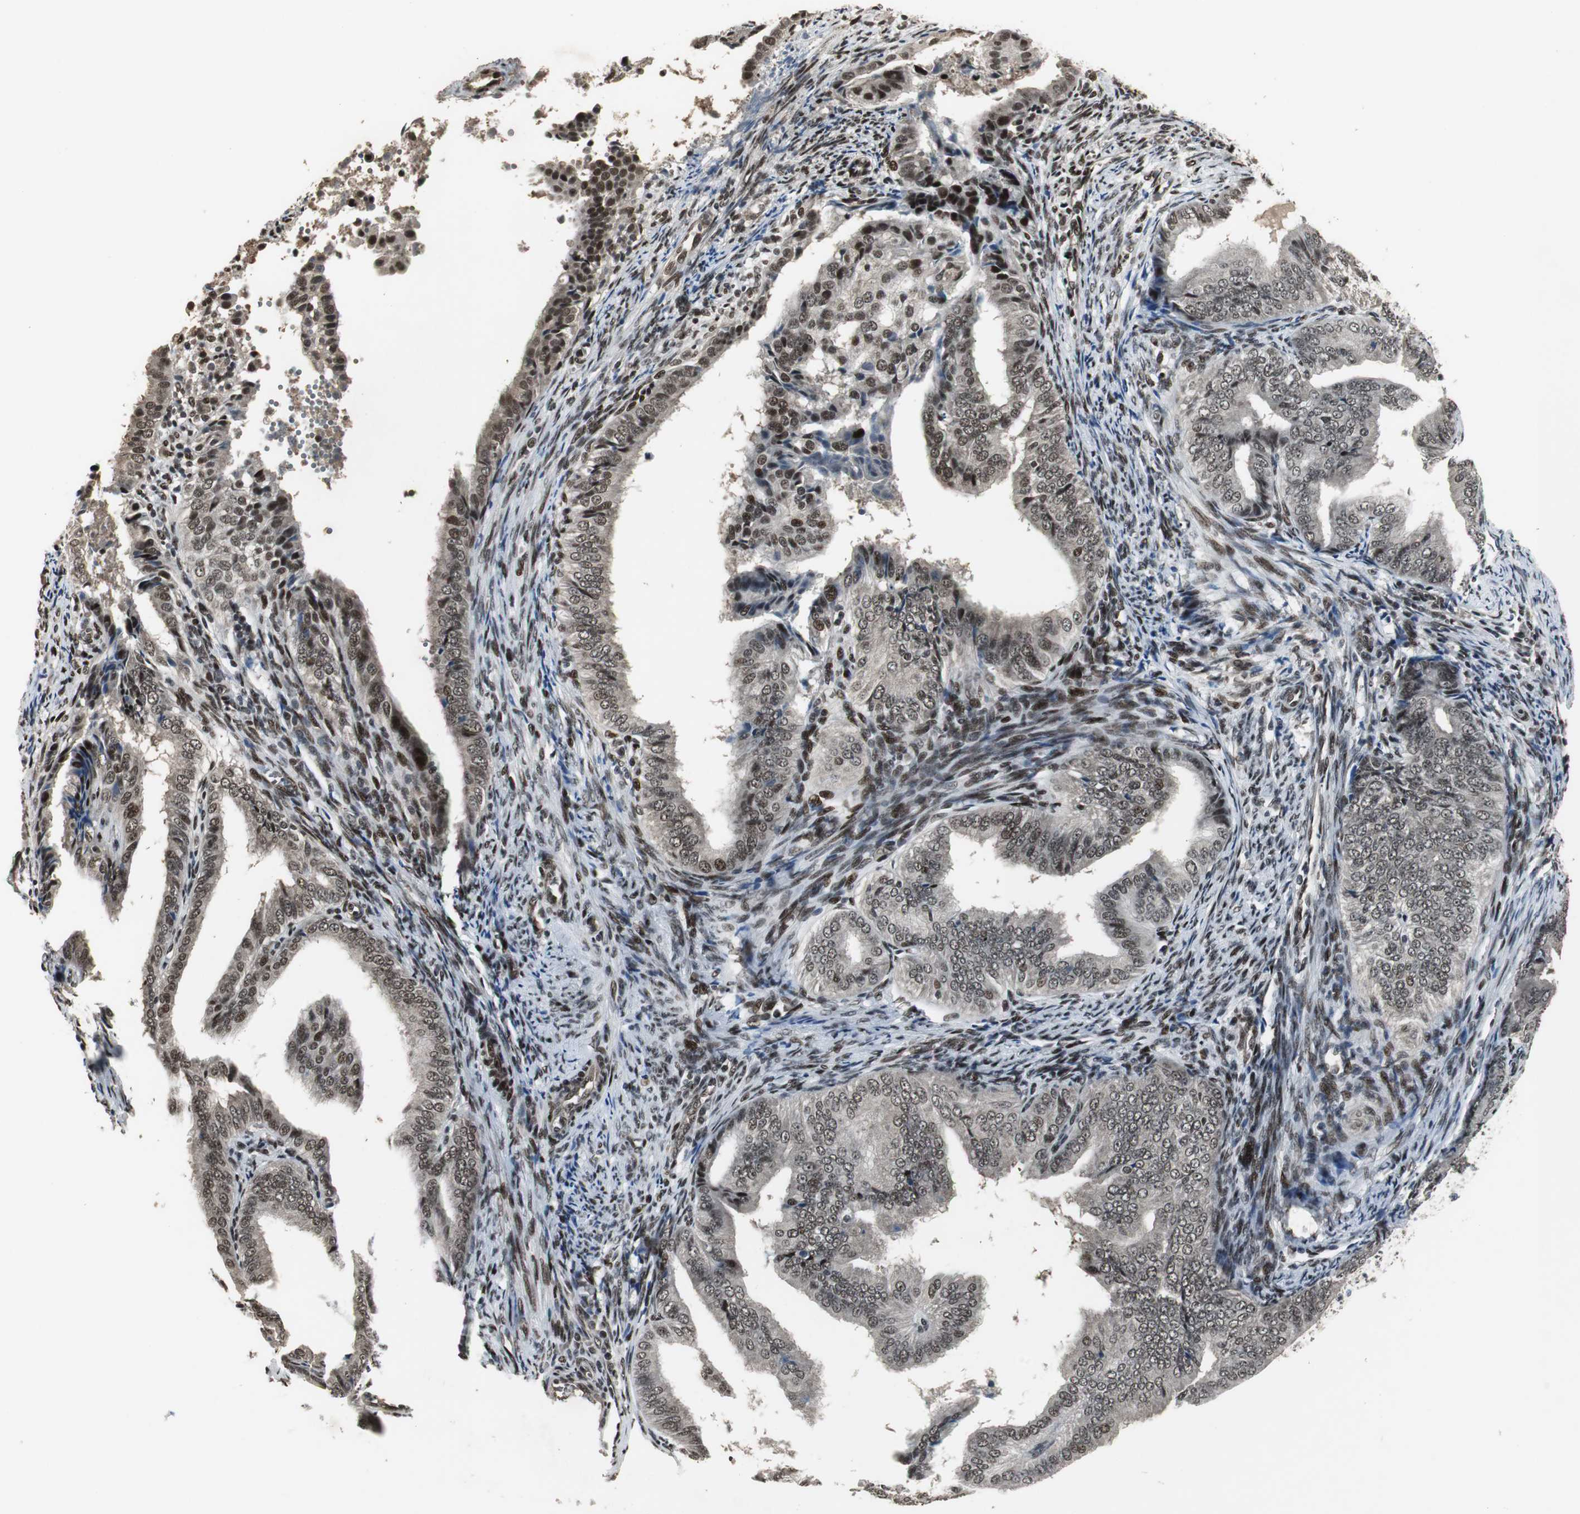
{"staining": {"intensity": "moderate", "quantity": ">75%", "location": "nuclear"}, "tissue": "endometrial cancer", "cell_type": "Tumor cells", "image_type": "cancer", "snomed": [{"axis": "morphology", "description": "Adenocarcinoma, NOS"}, {"axis": "topography", "description": "Endometrium"}], "caption": "Endometrial cancer (adenocarcinoma) tissue demonstrates moderate nuclear staining in approximately >75% of tumor cells, visualized by immunohistochemistry.", "gene": "TAF5", "patient": {"sex": "female", "age": 58}}